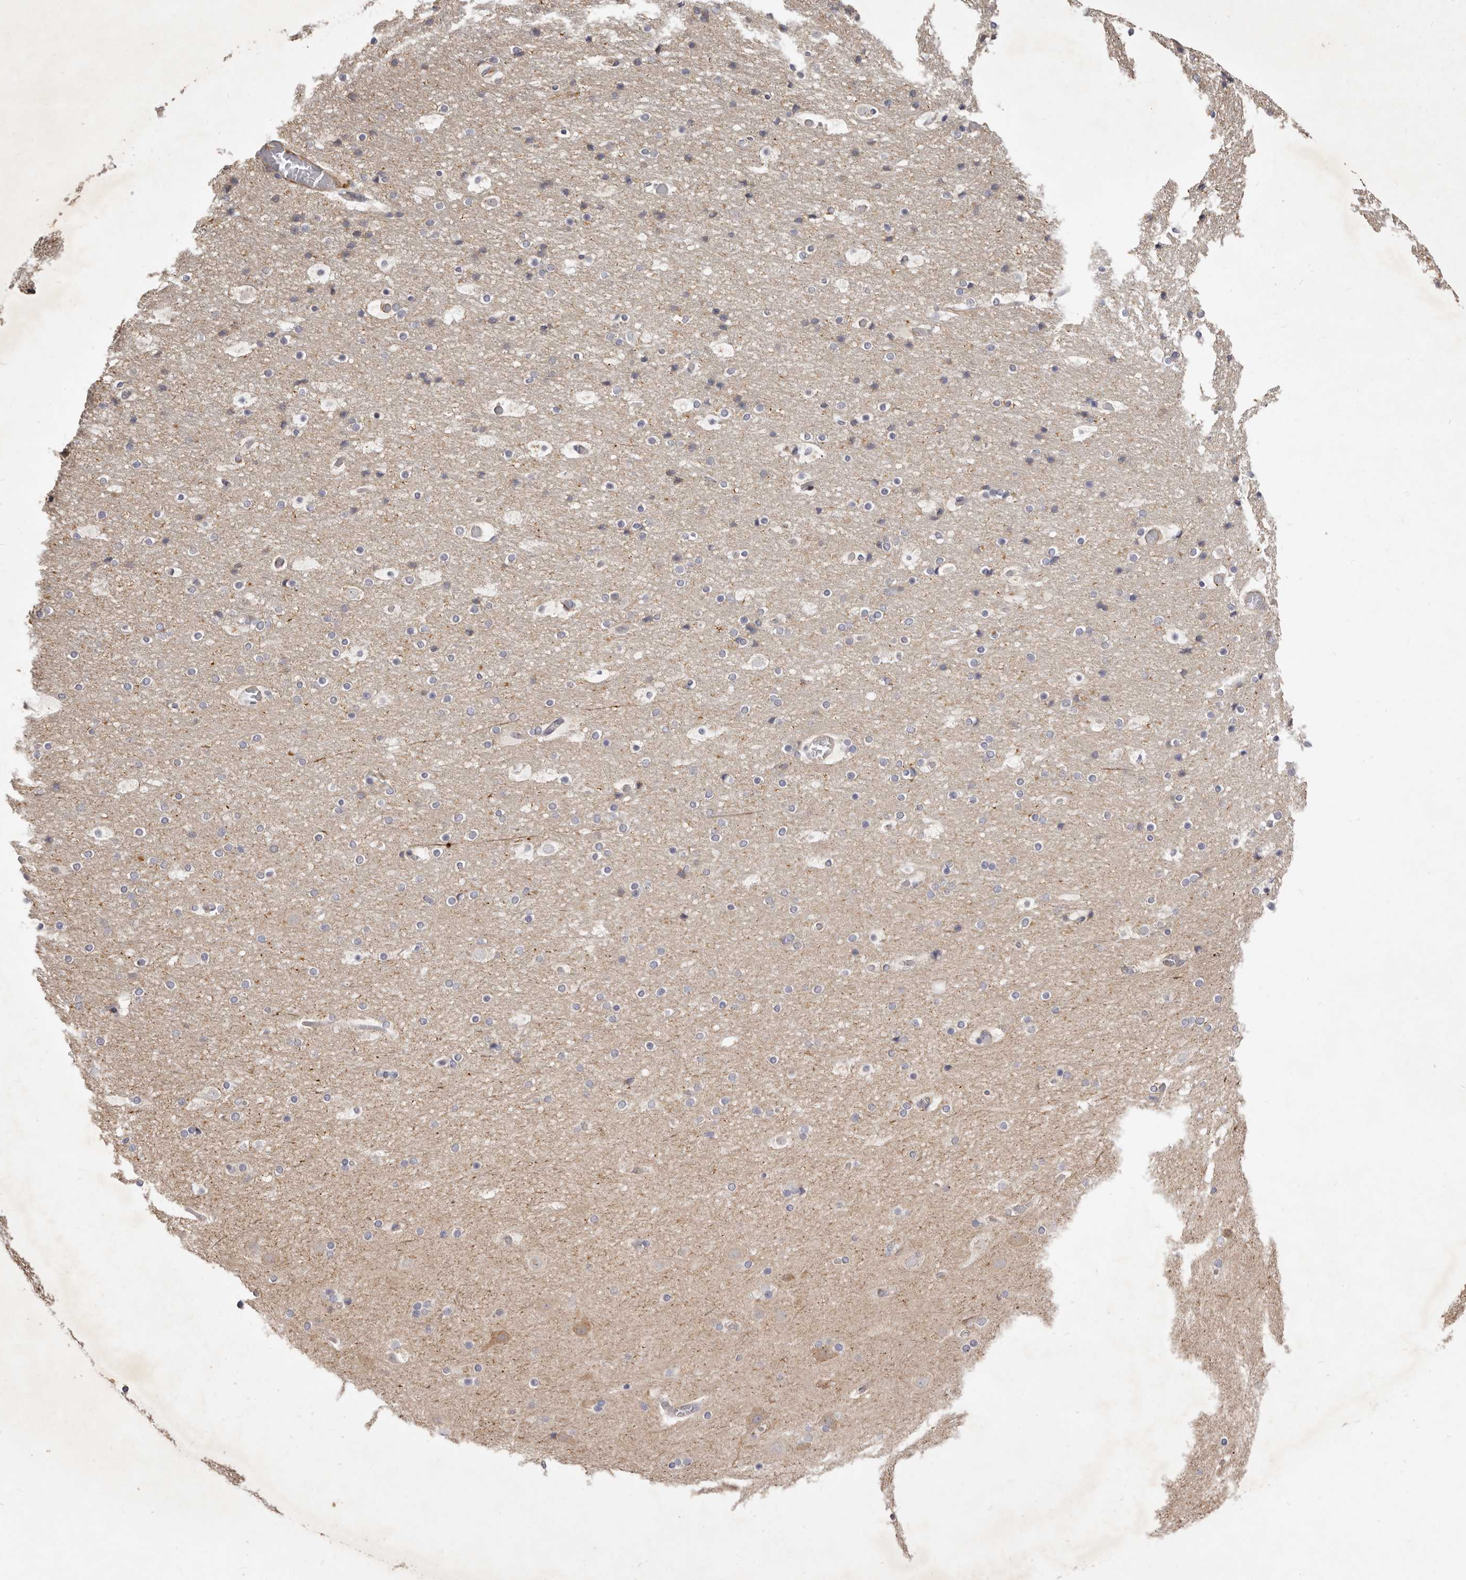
{"staining": {"intensity": "negative", "quantity": "none", "location": "none"}, "tissue": "cerebral cortex", "cell_type": "Endothelial cells", "image_type": "normal", "snomed": [{"axis": "morphology", "description": "Normal tissue, NOS"}, {"axis": "topography", "description": "Cerebral cortex"}], "caption": "Cerebral cortex stained for a protein using IHC exhibits no expression endothelial cells.", "gene": "ADAMTS9", "patient": {"sex": "male", "age": 57}}